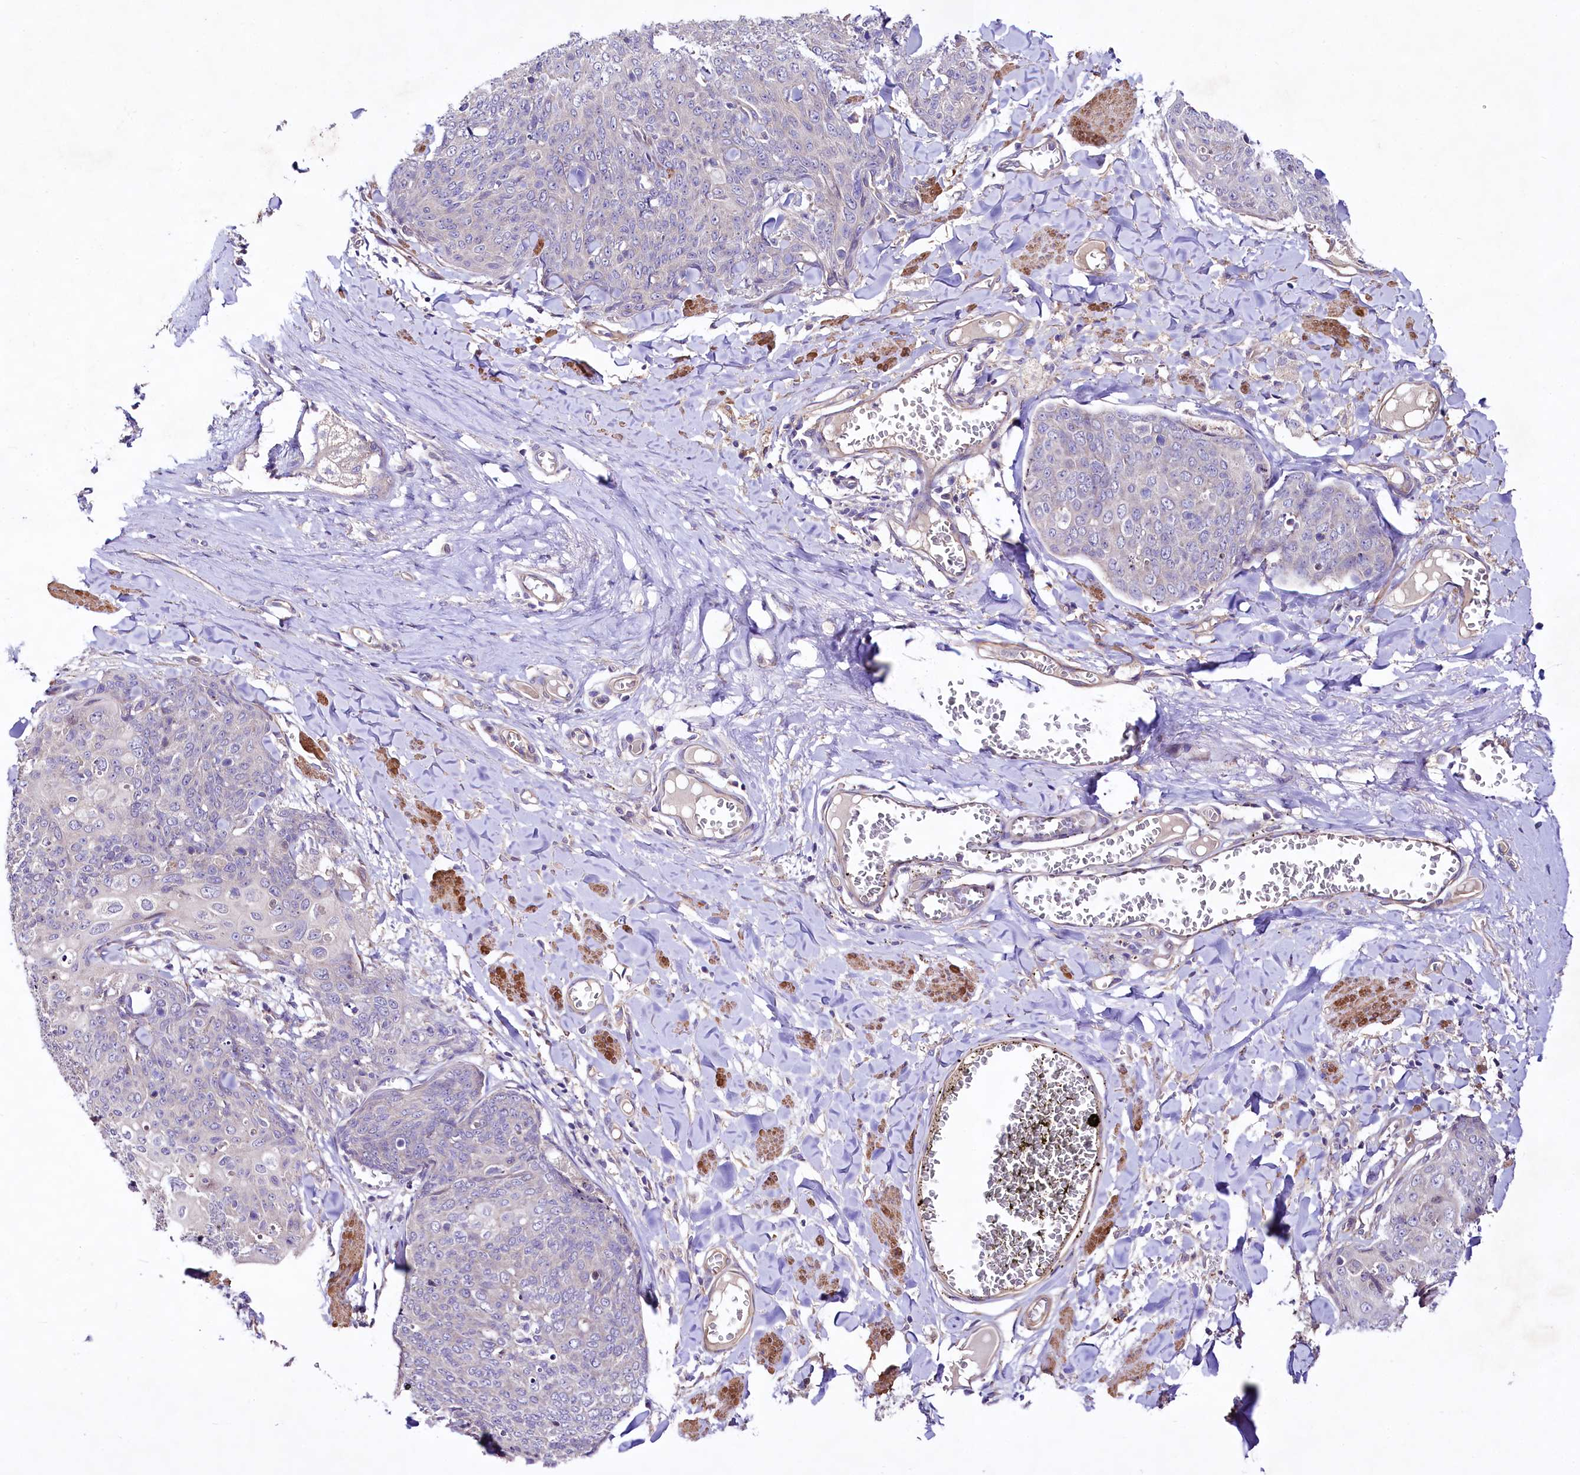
{"staining": {"intensity": "negative", "quantity": "none", "location": "none"}, "tissue": "skin cancer", "cell_type": "Tumor cells", "image_type": "cancer", "snomed": [{"axis": "morphology", "description": "Squamous cell carcinoma, NOS"}, {"axis": "topography", "description": "Skin"}, {"axis": "topography", "description": "Vulva"}], "caption": "Image shows no protein positivity in tumor cells of skin squamous cell carcinoma tissue. (DAB (3,3'-diaminobenzidine) IHC visualized using brightfield microscopy, high magnification).", "gene": "VPS11", "patient": {"sex": "female", "age": 85}}